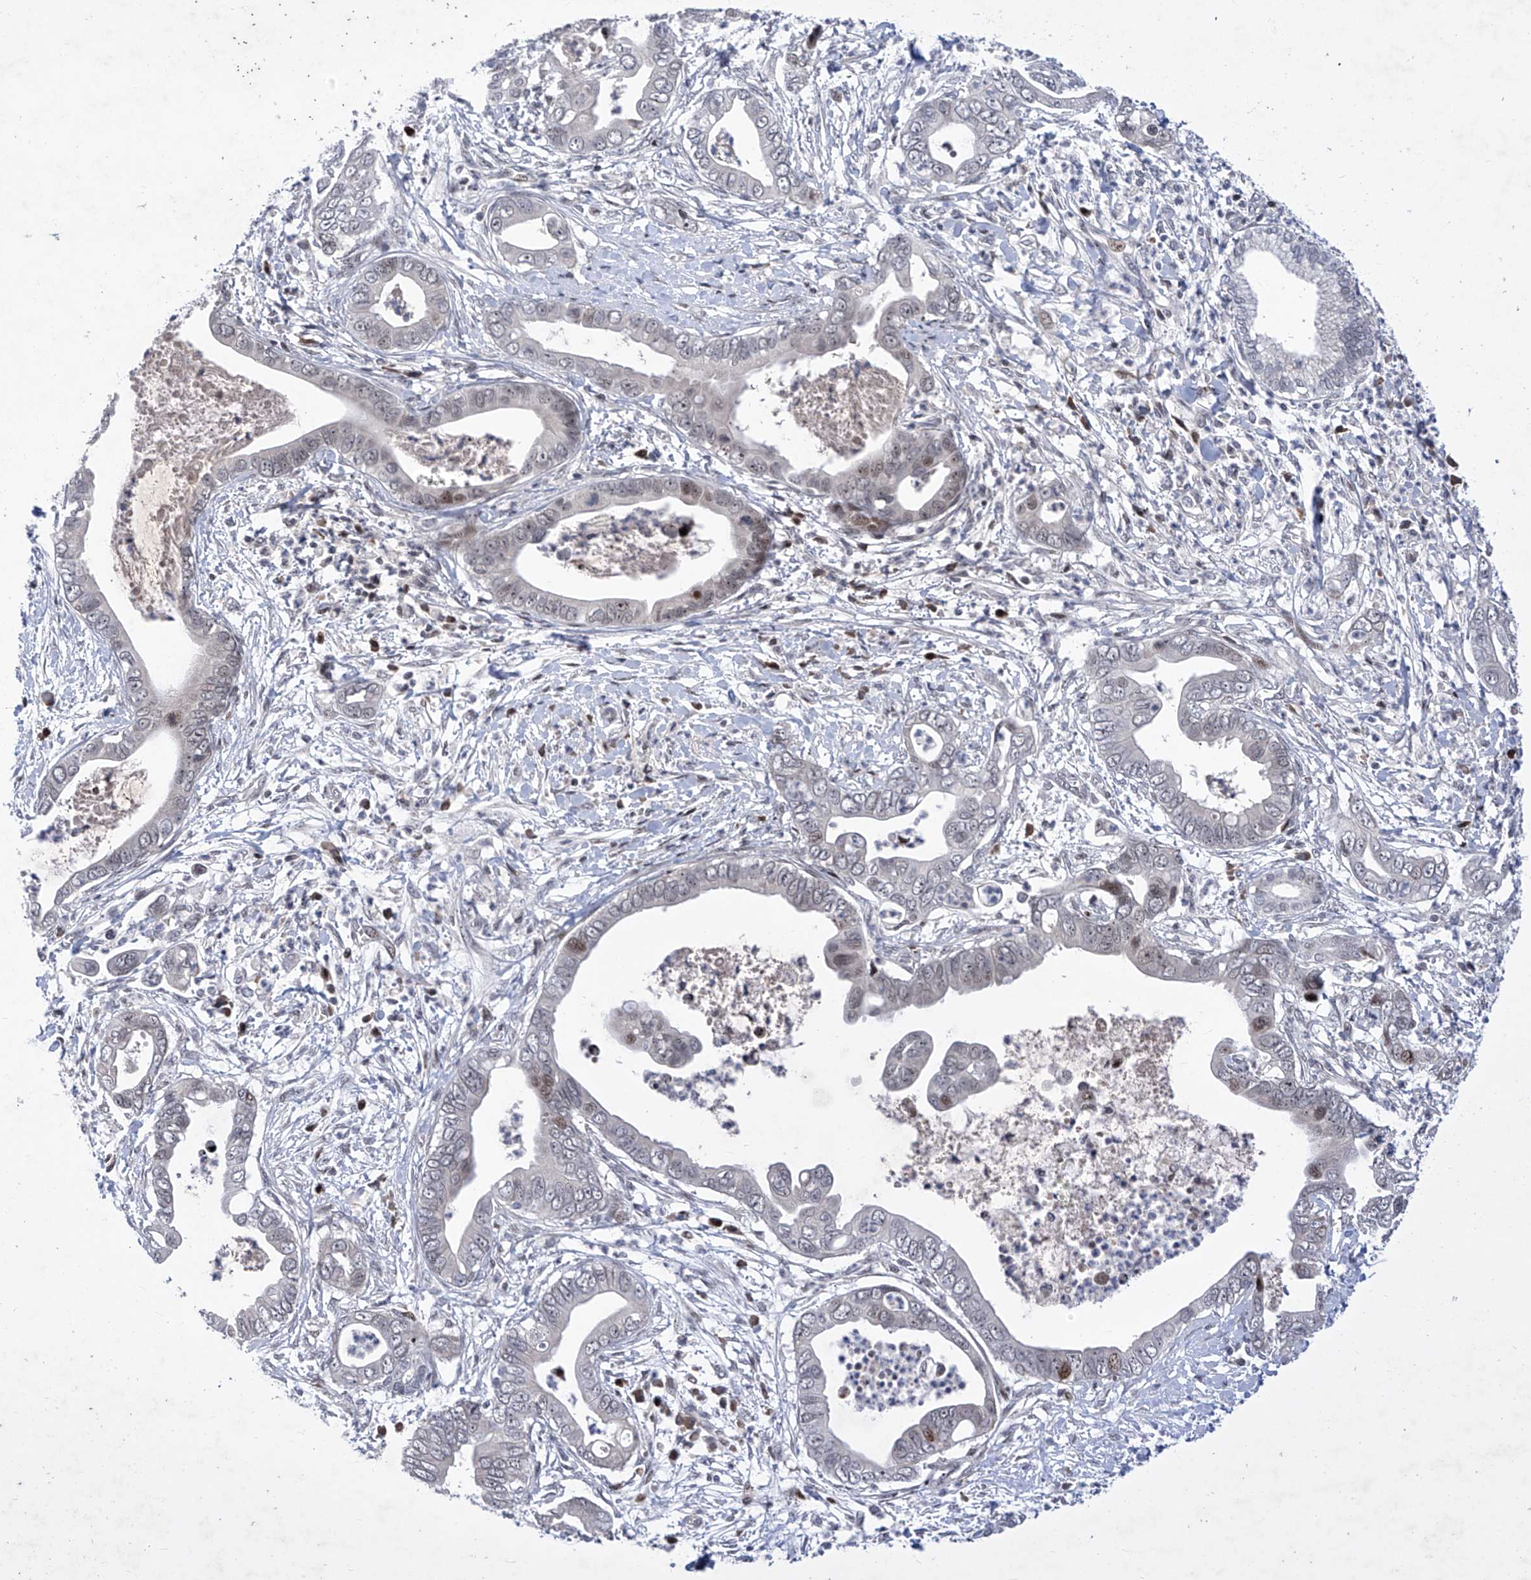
{"staining": {"intensity": "moderate", "quantity": "<25%", "location": "nuclear"}, "tissue": "pancreatic cancer", "cell_type": "Tumor cells", "image_type": "cancer", "snomed": [{"axis": "morphology", "description": "Adenocarcinoma, NOS"}, {"axis": "topography", "description": "Pancreas"}], "caption": "A brown stain shows moderate nuclear expression of a protein in human adenocarcinoma (pancreatic) tumor cells.", "gene": "NUFIP1", "patient": {"sex": "male", "age": 75}}